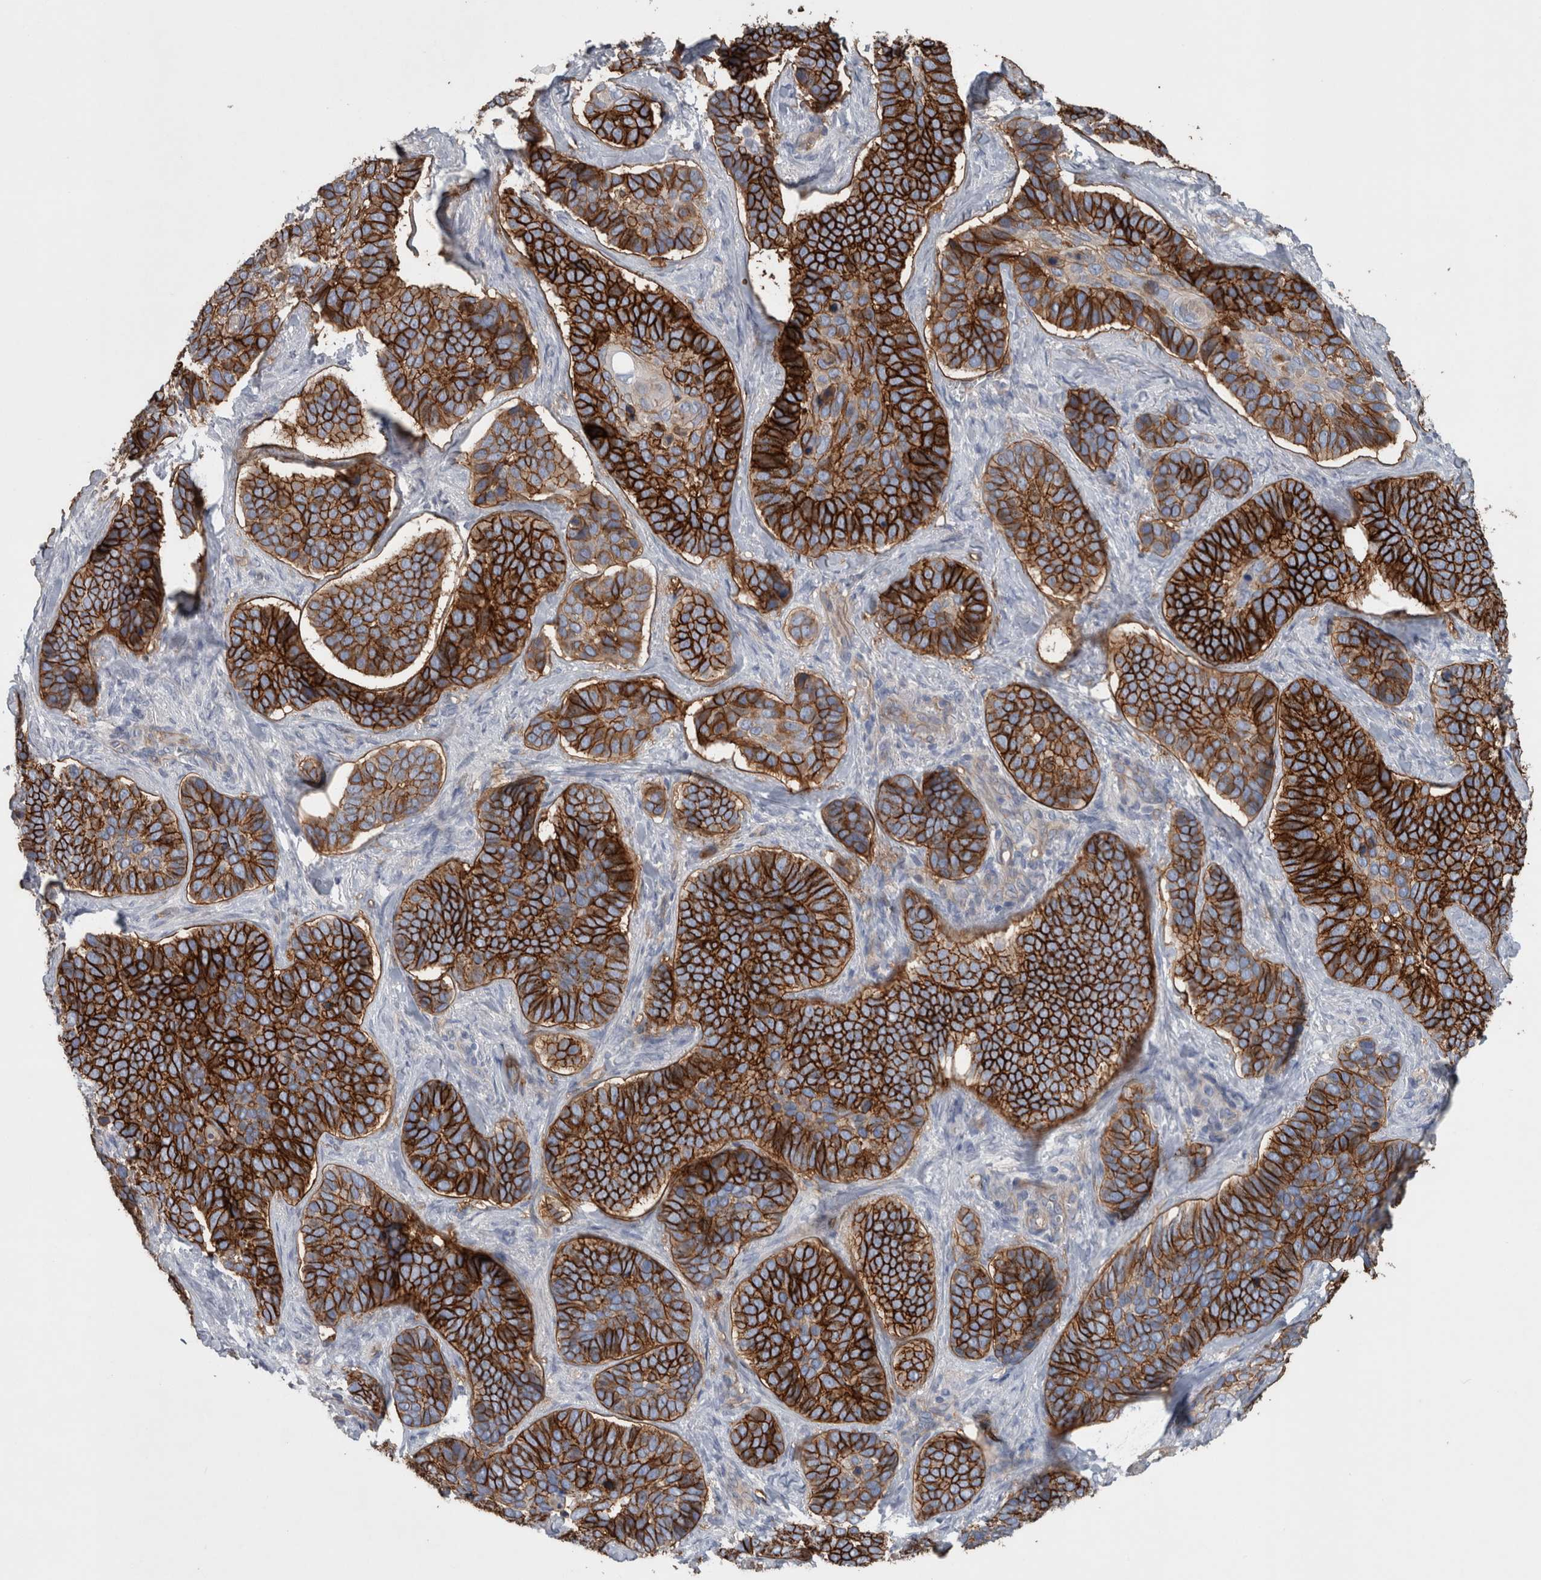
{"staining": {"intensity": "strong", "quantity": ">75%", "location": "cytoplasmic/membranous"}, "tissue": "skin cancer", "cell_type": "Tumor cells", "image_type": "cancer", "snomed": [{"axis": "morphology", "description": "Basal cell carcinoma"}, {"axis": "topography", "description": "Skin"}], "caption": "The histopathology image displays a brown stain indicating the presence of a protein in the cytoplasmic/membranous of tumor cells in skin basal cell carcinoma. (Stains: DAB in brown, nuclei in blue, Microscopy: brightfield microscopy at high magnification).", "gene": "BCAM", "patient": {"sex": "male", "age": 62}}